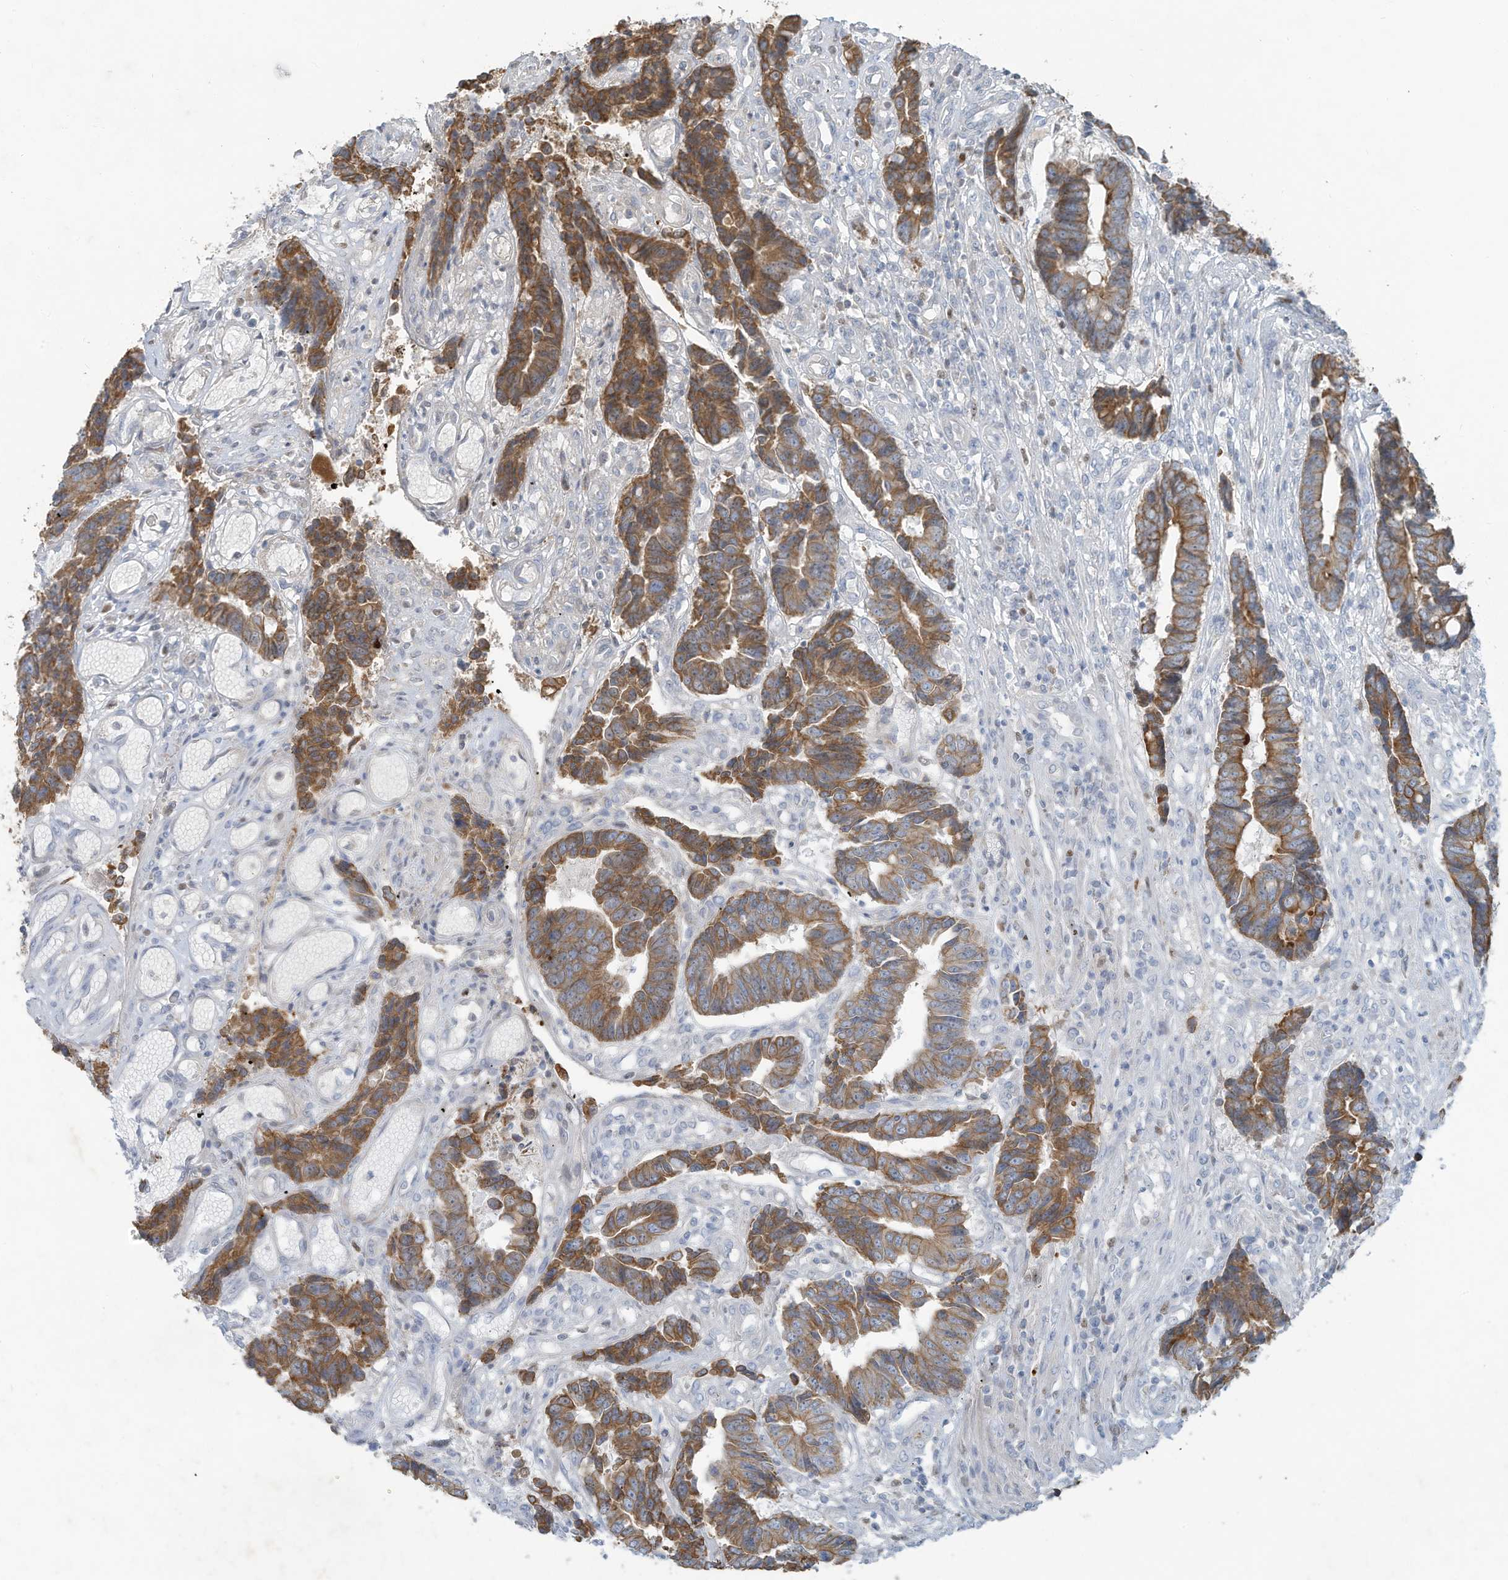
{"staining": {"intensity": "moderate", "quantity": ">75%", "location": "cytoplasmic/membranous"}, "tissue": "colorectal cancer", "cell_type": "Tumor cells", "image_type": "cancer", "snomed": [{"axis": "morphology", "description": "Adenocarcinoma, NOS"}, {"axis": "topography", "description": "Rectum"}], "caption": "Protein expression by immunohistochemistry (IHC) exhibits moderate cytoplasmic/membranous expression in approximately >75% of tumor cells in colorectal cancer (adenocarcinoma).", "gene": "TUBE1", "patient": {"sex": "male", "age": 84}}